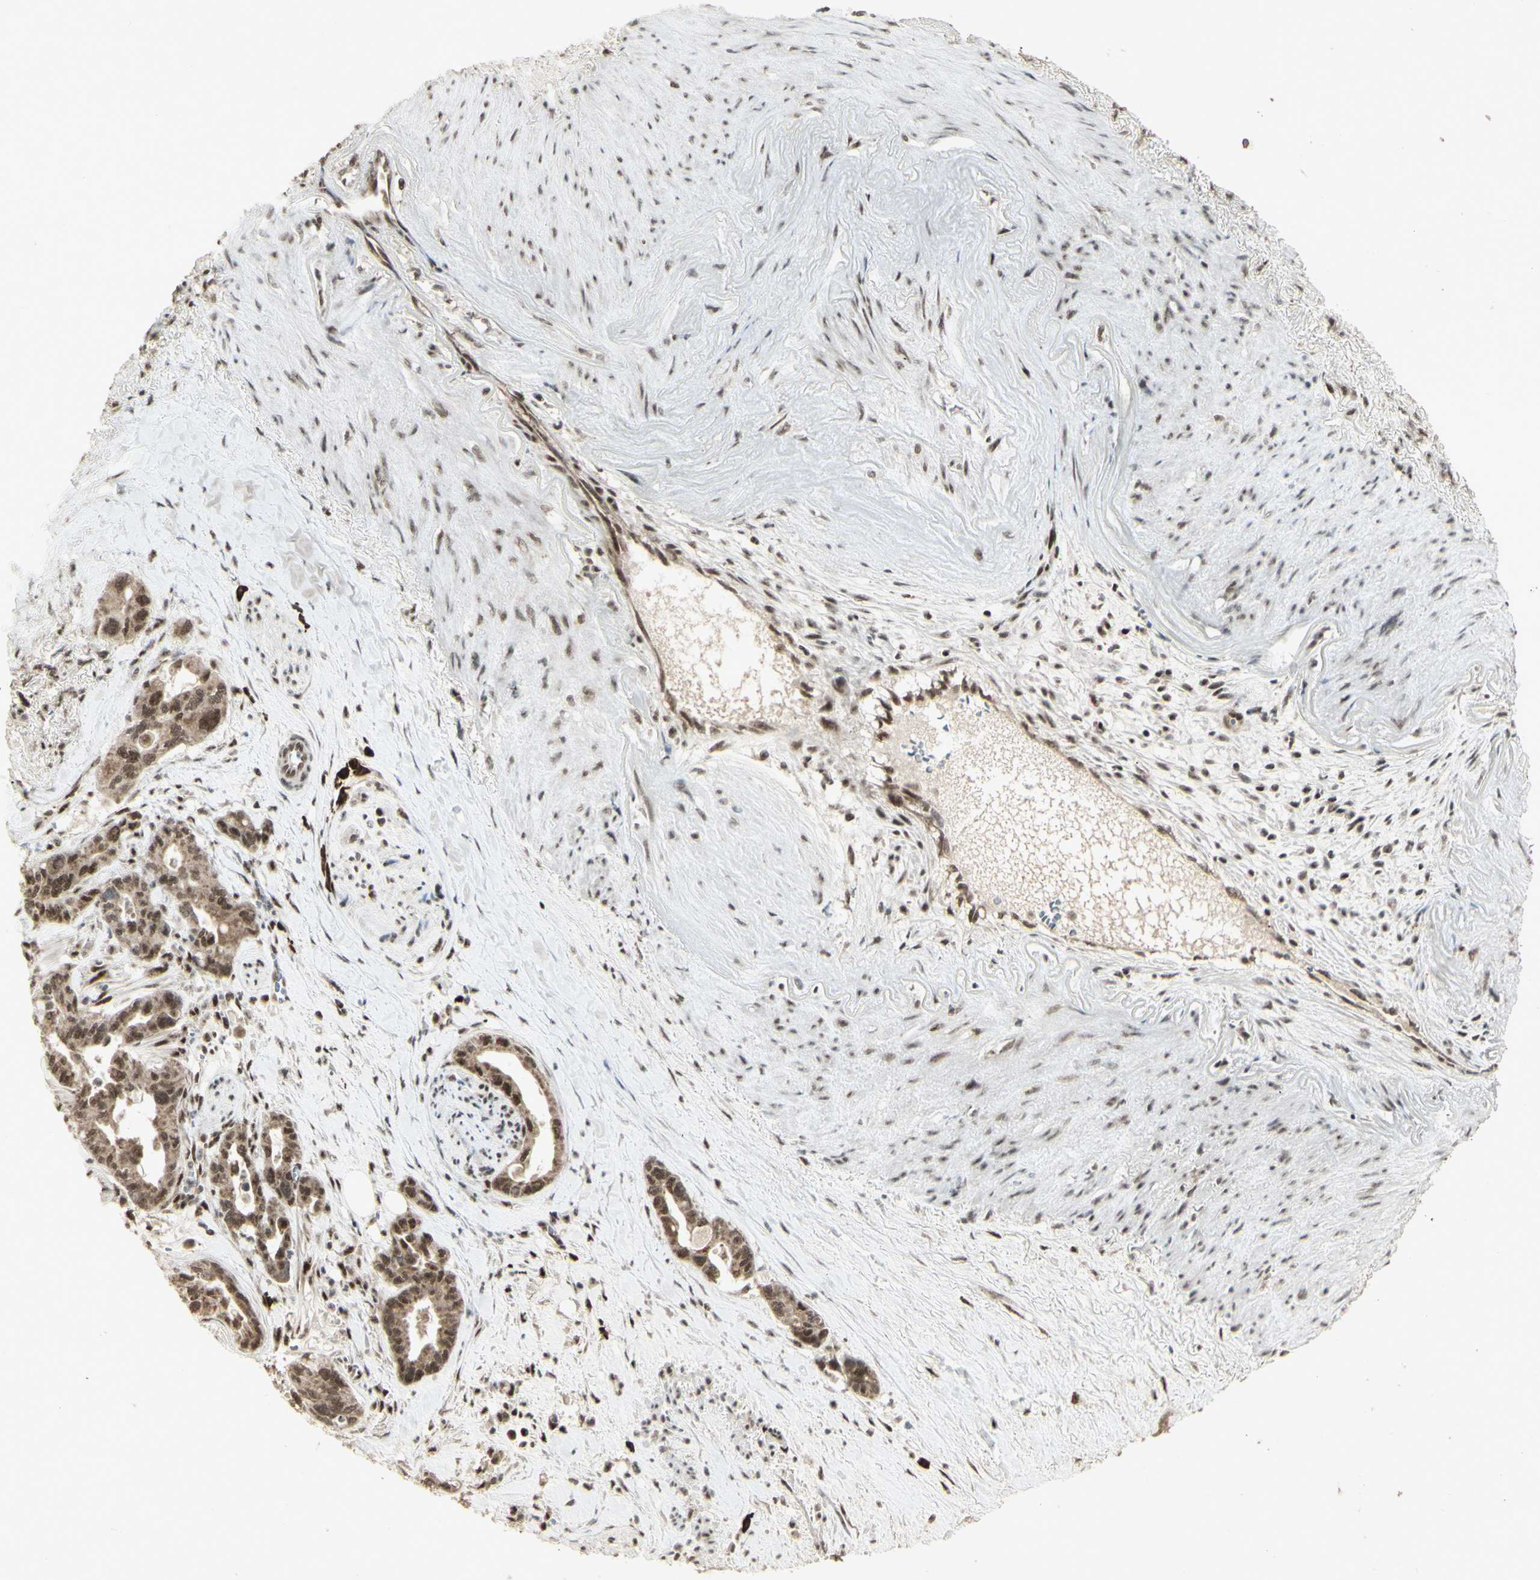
{"staining": {"intensity": "moderate", "quantity": ">75%", "location": "cytoplasmic/membranous,nuclear"}, "tissue": "pancreatic cancer", "cell_type": "Tumor cells", "image_type": "cancer", "snomed": [{"axis": "morphology", "description": "Adenocarcinoma, NOS"}, {"axis": "topography", "description": "Pancreas"}], "caption": "Protein expression analysis of human pancreatic cancer (adenocarcinoma) reveals moderate cytoplasmic/membranous and nuclear expression in about >75% of tumor cells.", "gene": "CCNT1", "patient": {"sex": "male", "age": 70}}